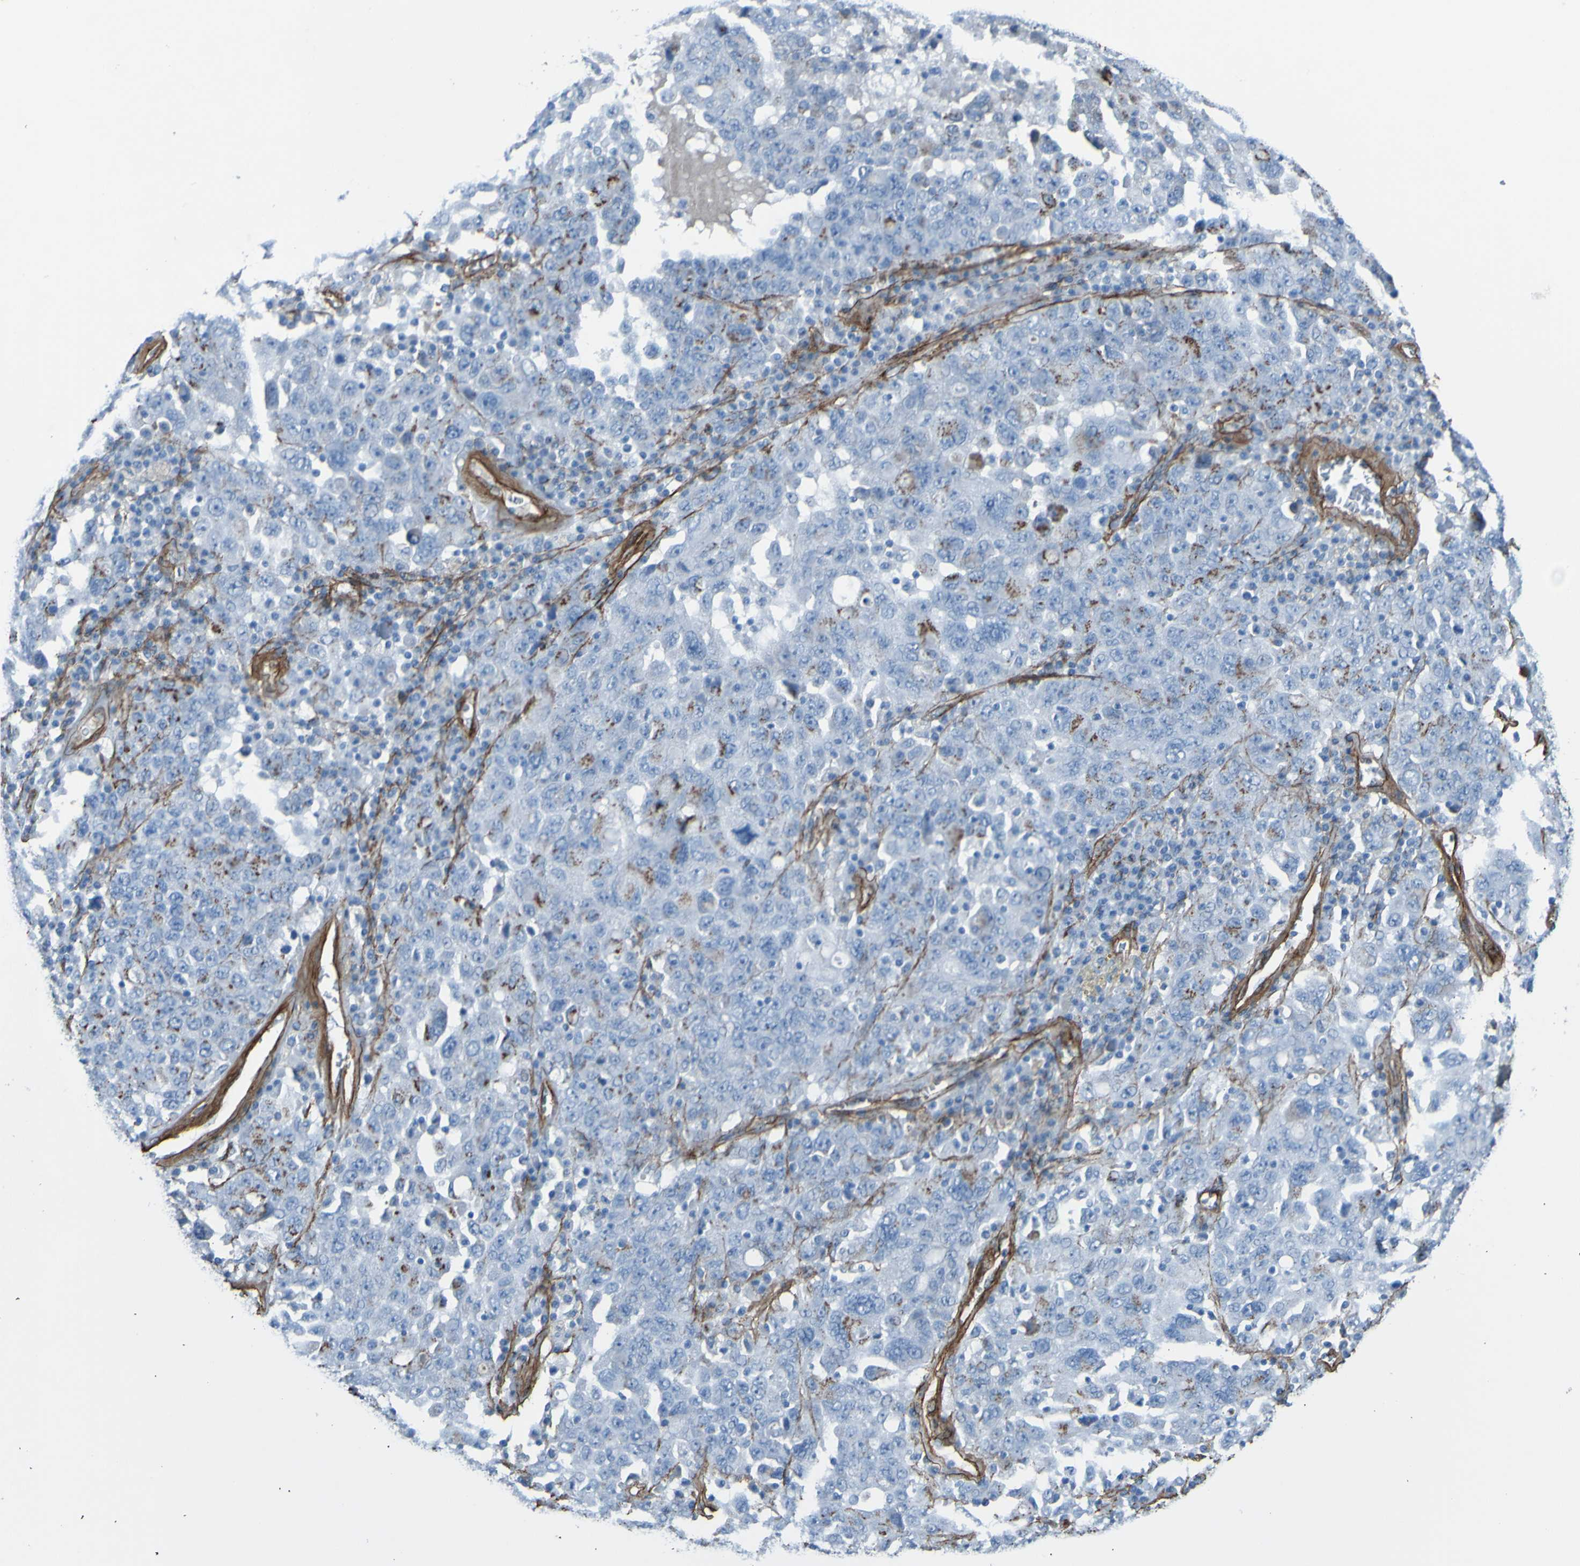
{"staining": {"intensity": "negative", "quantity": "none", "location": "none"}, "tissue": "ovarian cancer", "cell_type": "Tumor cells", "image_type": "cancer", "snomed": [{"axis": "morphology", "description": "Carcinoma, endometroid"}, {"axis": "topography", "description": "Ovary"}], "caption": "IHC of endometroid carcinoma (ovarian) demonstrates no positivity in tumor cells. The staining is performed using DAB (3,3'-diaminobenzidine) brown chromogen with nuclei counter-stained in using hematoxylin.", "gene": "COL4A2", "patient": {"sex": "female", "age": 62}}